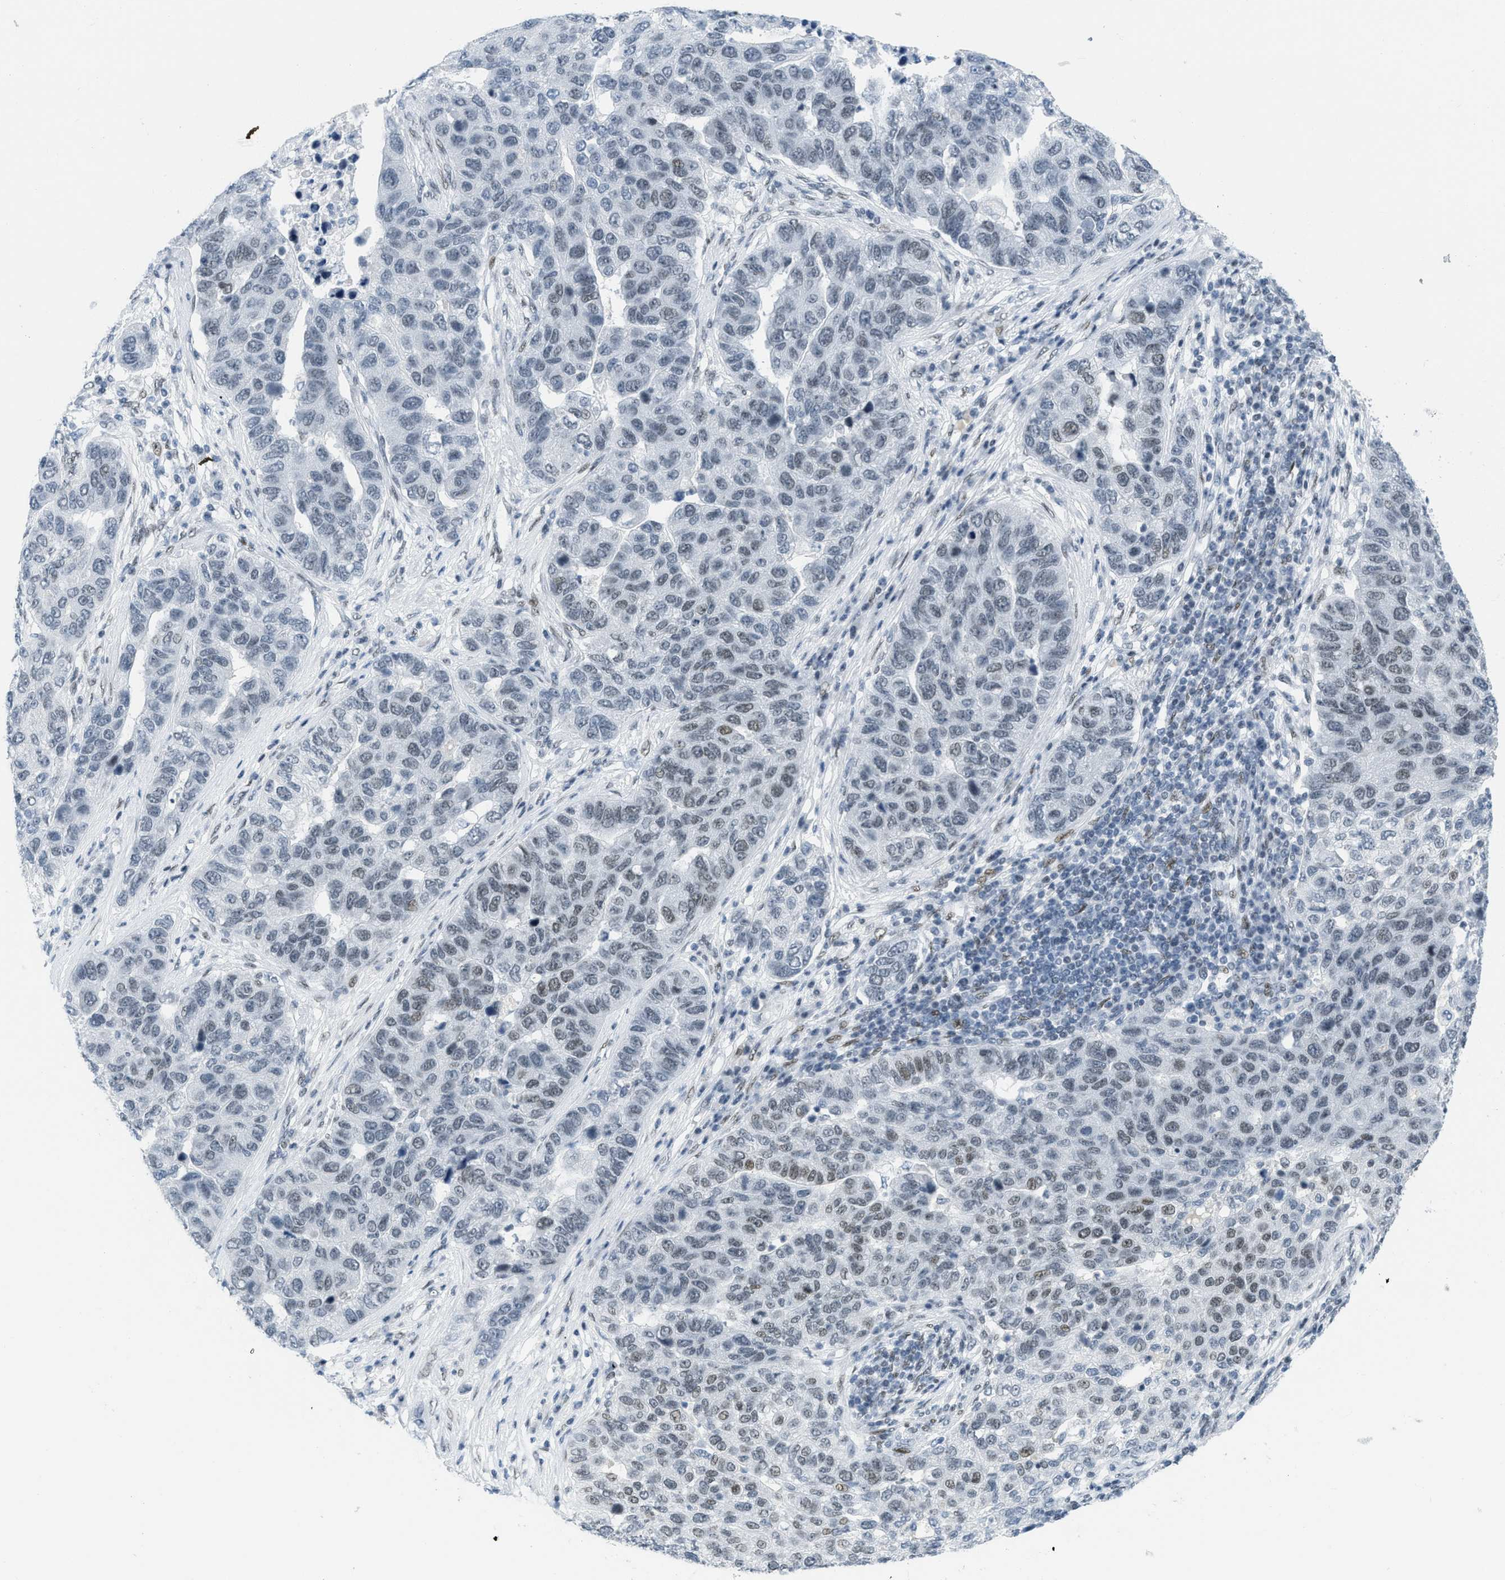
{"staining": {"intensity": "weak", "quantity": "25%-75%", "location": "nuclear"}, "tissue": "pancreatic cancer", "cell_type": "Tumor cells", "image_type": "cancer", "snomed": [{"axis": "morphology", "description": "Adenocarcinoma, NOS"}, {"axis": "topography", "description": "Pancreas"}], "caption": "Immunohistochemical staining of human pancreatic cancer (adenocarcinoma) reveals low levels of weak nuclear expression in about 25%-75% of tumor cells.", "gene": "PBX1", "patient": {"sex": "female", "age": 61}}